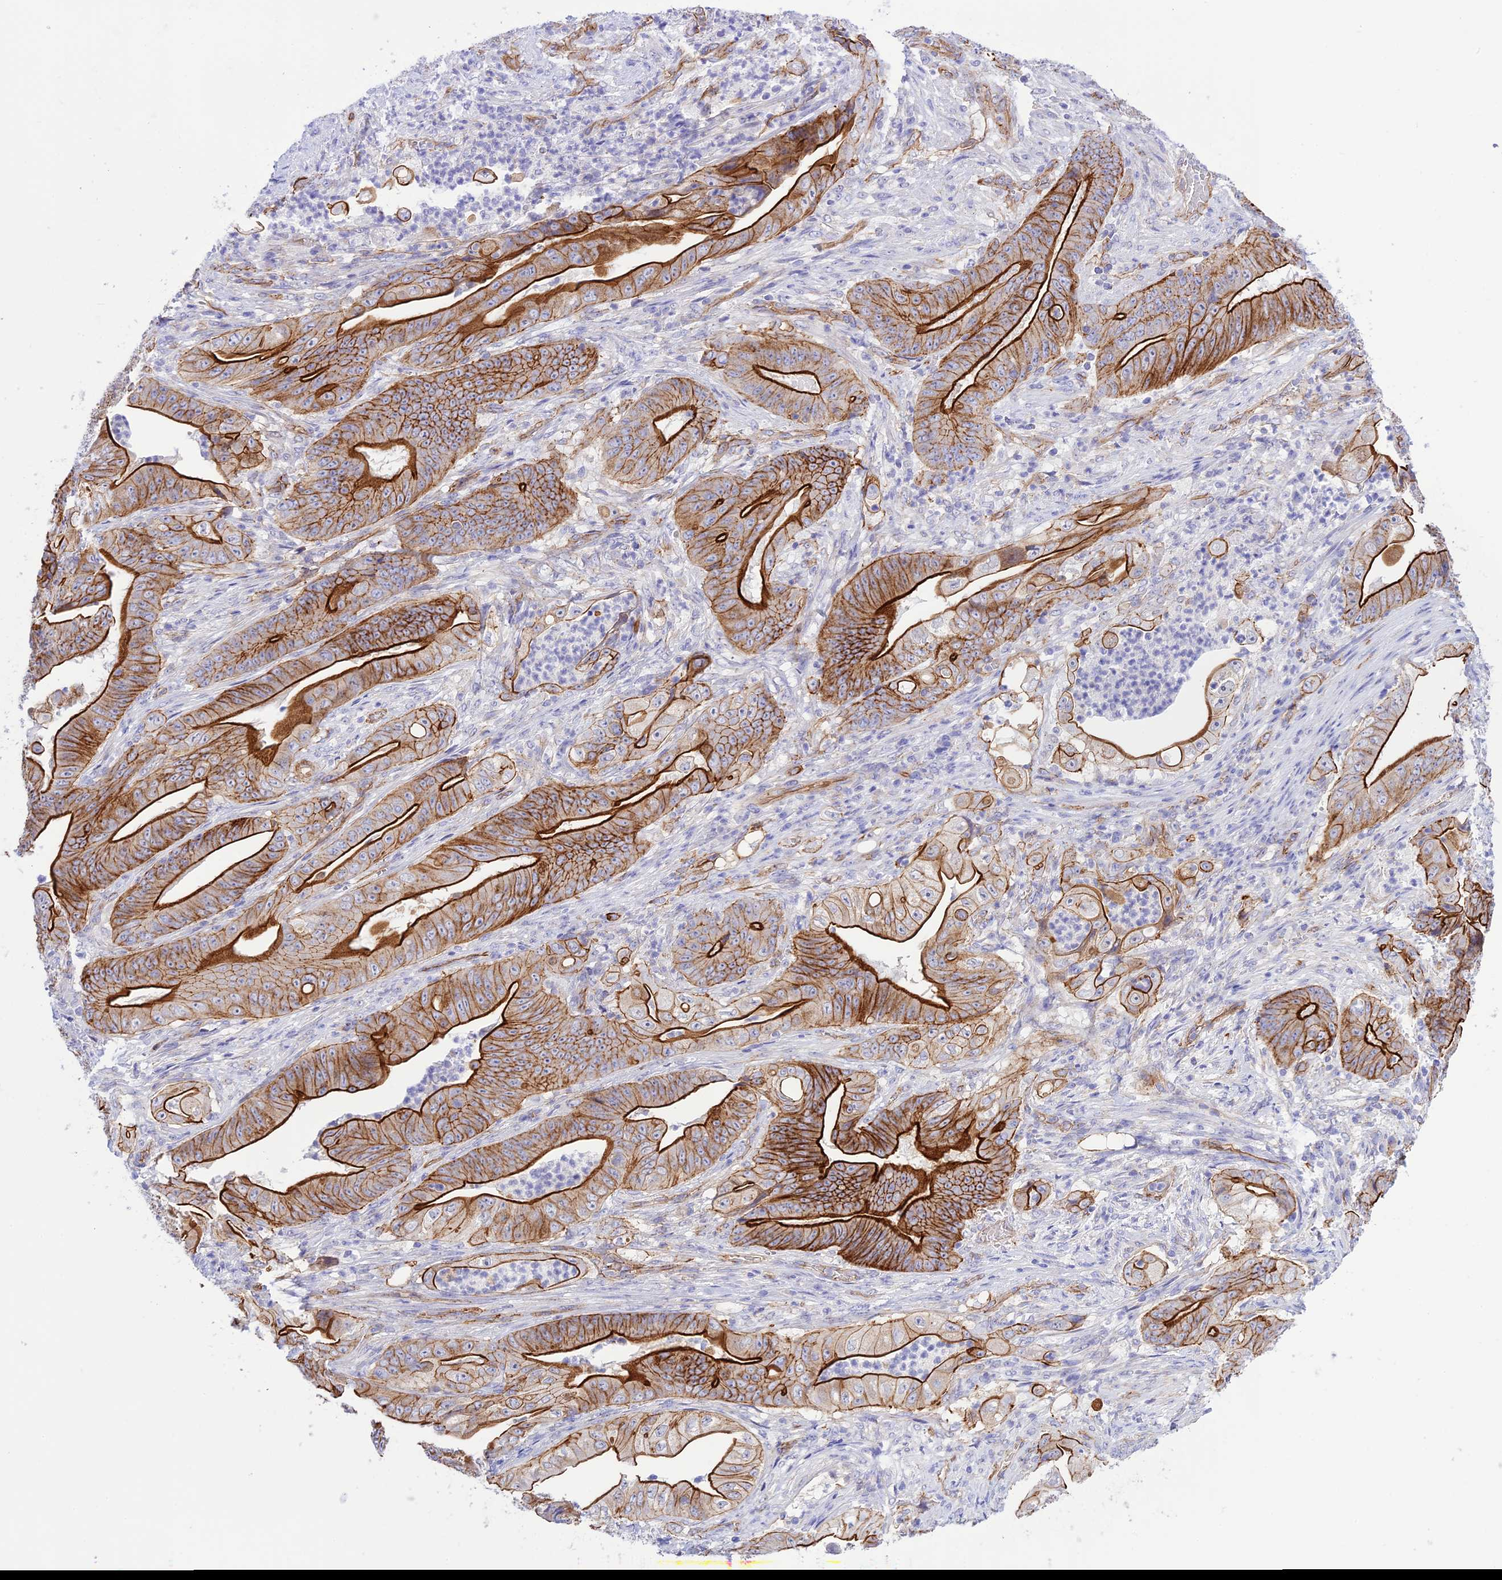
{"staining": {"intensity": "strong", "quantity": "25%-75%", "location": "cytoplasmic/membranous"}, "tissue": "stomach cancer", "cell_type": "Tumor cells", "image_type": "cancer", "snomed": [{"axis": "morphology", "description": "Adenocarcinoma, NOS"}, {"axis": "topography", "description": "Stomach"}], "caption": "The immunohistochemical stain labels strong cytoplasmic/membranous staining in tumor cells of stomach cancer (adenocarcinoma) tissue.", "gene": "YPEL5", "patient": {"sex": "female", "age": 73}}